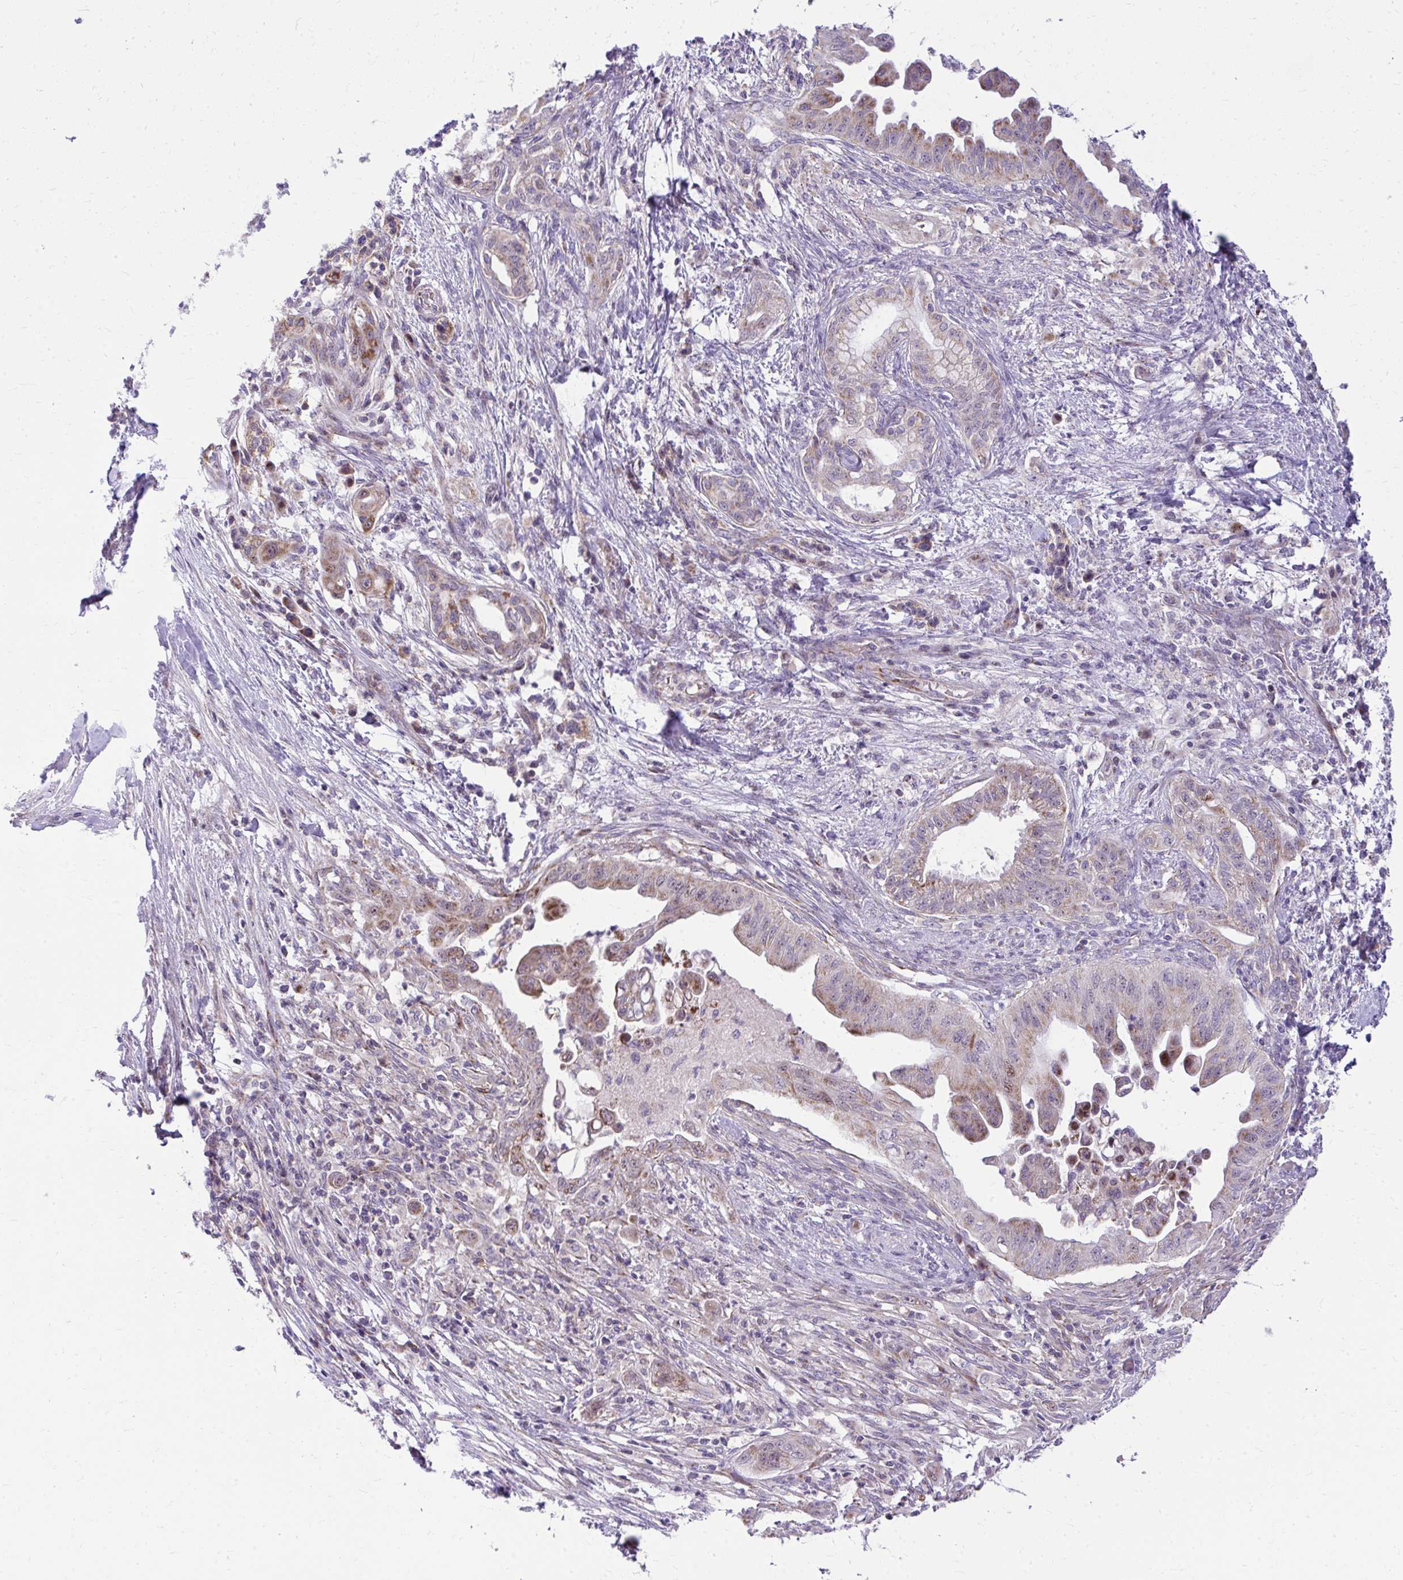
{"staining": {"intensity": "weak", "quantity": ">75%", "location": "cytoplasmic/membranous"}, "tissue": "pancreatic cancer", "cell_type": "Tumor cells", "image_type": "cancer", "snomed": [{"axis": "morphology", "description": "Adenocarcinoma, NOS"}, {"axis": "topography", "description": "Pancreas"}], "caption": "This is an image of immunohistochemistry staining of pancreatic cancer, which shows weak expression in the cytoplasmic/membranous of tumor cells.", "gene": "GPRIN3", "patient": {"sex": "male", "age": 58}}